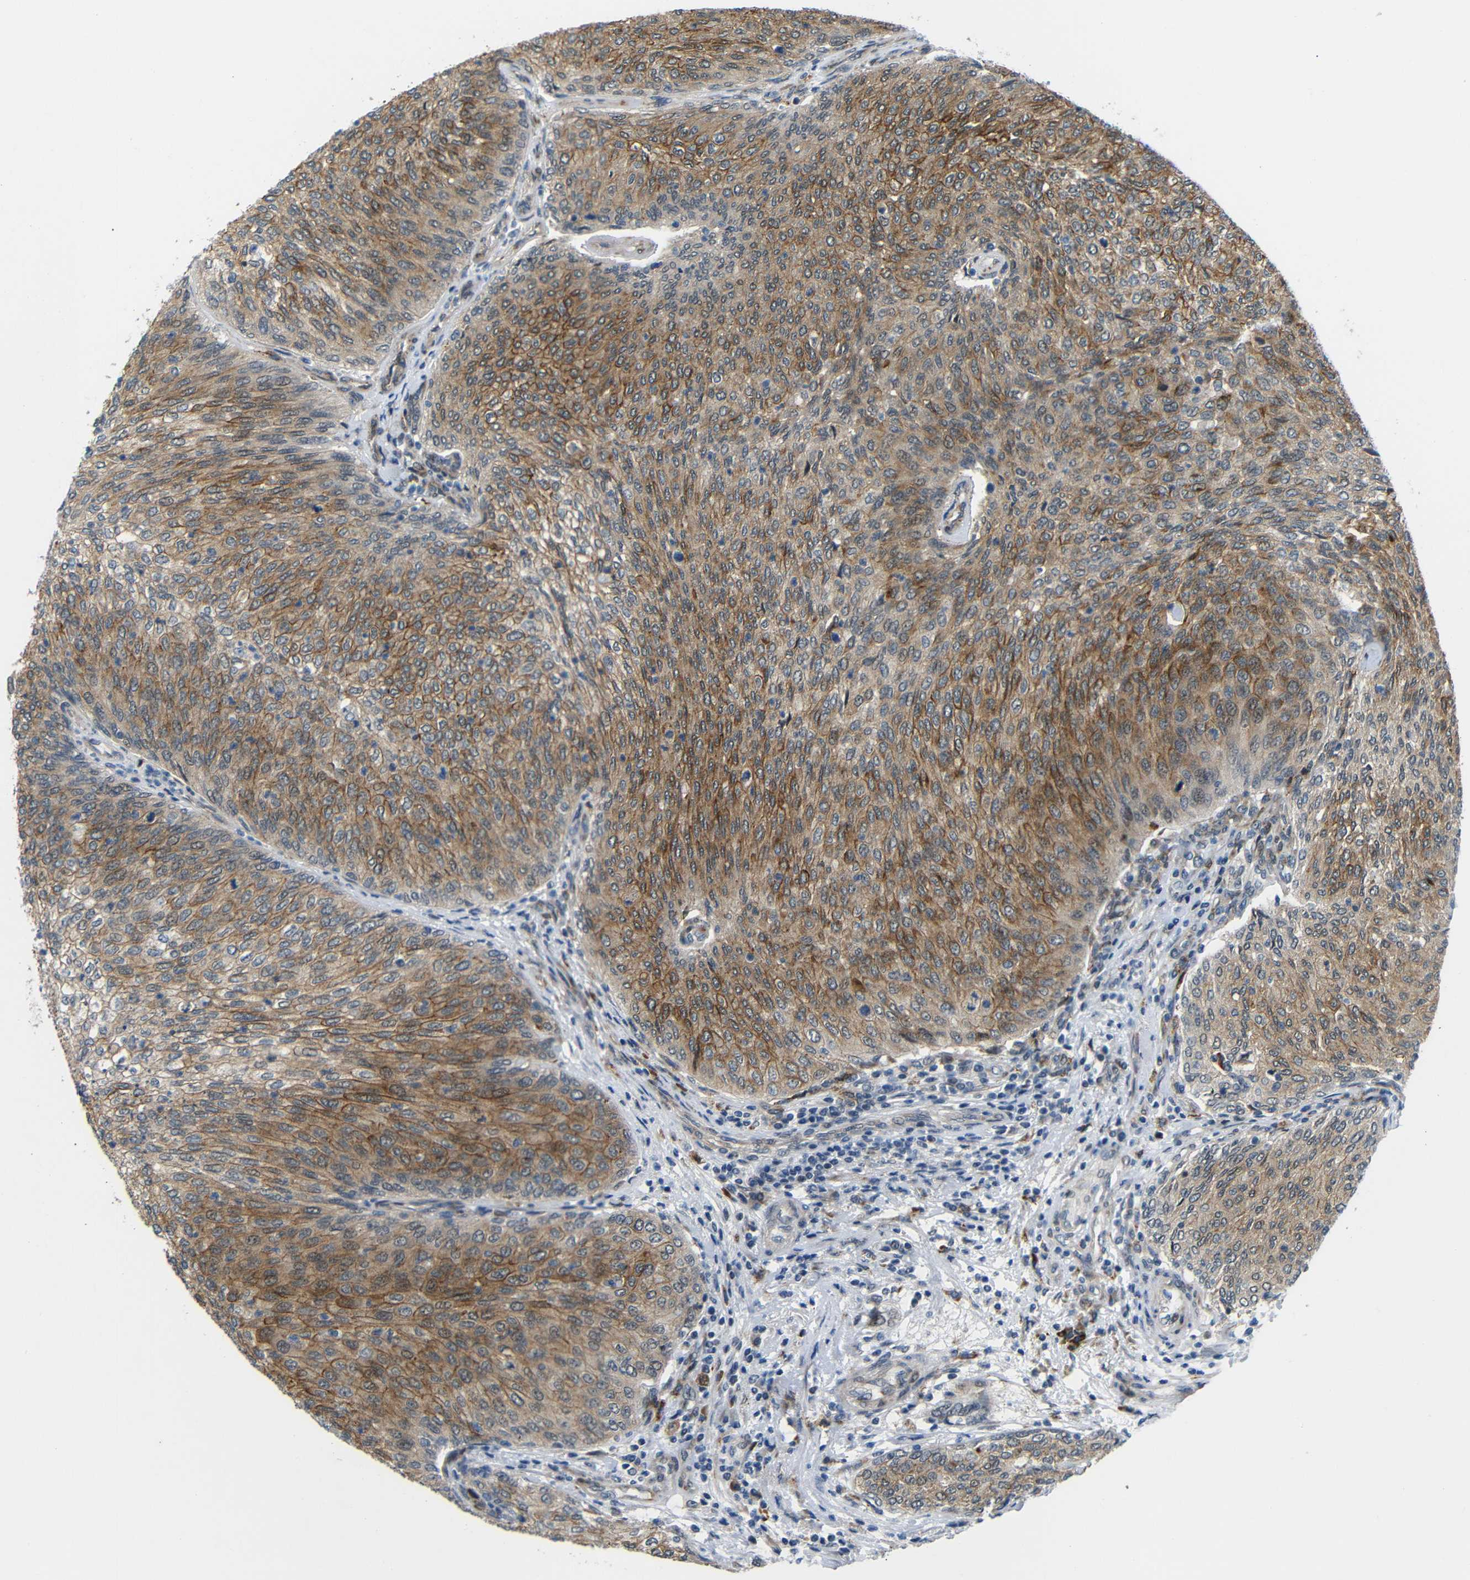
{"staining": {"intensity": "moderate", "quantity": ">75%", "location": "cytoplasmic/membranous"}, "tissue": "urothelial cancer", "cell_type": "Tumor cells", "image_type": "cancer", "snomed": [{"axis": "morphology", "description": "Urothelial carcinoma, Low grade"}, {"axis": "topography", "description": "Urinary bladder"}], "caption": "Protein staining of urothelial carcinoma (low-grade) tissue displays moderate cytoplasmic/membranous expression in approximately >75% of tumor cells. The staining was performed using DAB, with brown indicating positive protein expression. Nuclei are stained blue with hematoxylin.", "gene": "SYDE1", "patient": {"sex": "female", "age": 79}}